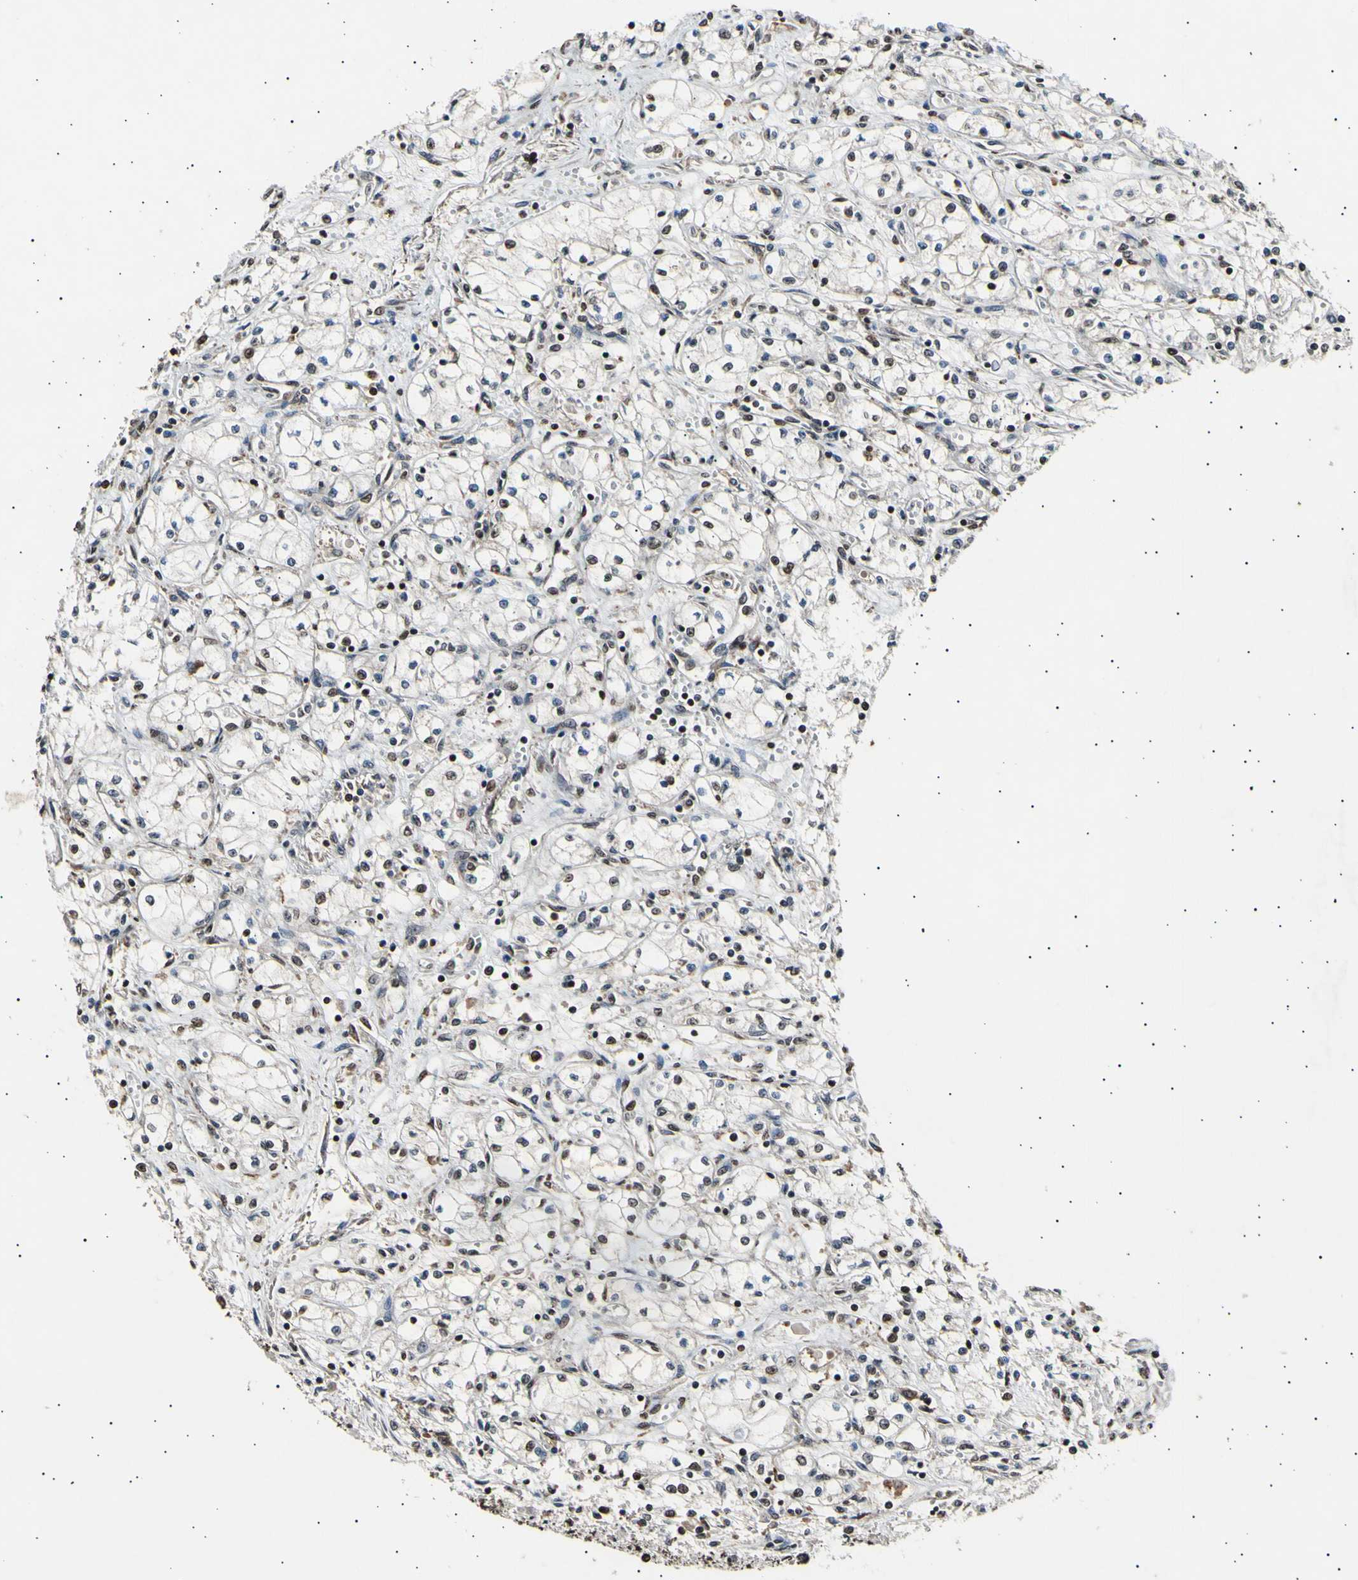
{"staining": {"intensity": "moderate", "quantity": "25%-75%", "location": "nuclear"}, "tissue": "renal cancer", "cell_type": "Tumor cells", "image_type": "cancer", "snomed": [{"axis": "morphology", "description": "Normal tissue, NOS"}, {"axis": "morphology", "description": "Adenocarcinoma, NOS"}, {"axis": "topography", "description": "Kidney"}], "caption": "Immunohistochemistry (IHC) (DAB (3,3'-diaminobenzidine)) staining of human renal adenocarcinoma reveals moderate nuclear protein staining in approximately 25%-75% of tumor cells.", "gene": "ANAPC7", "patient": {"sex": "male", "age": 59}}